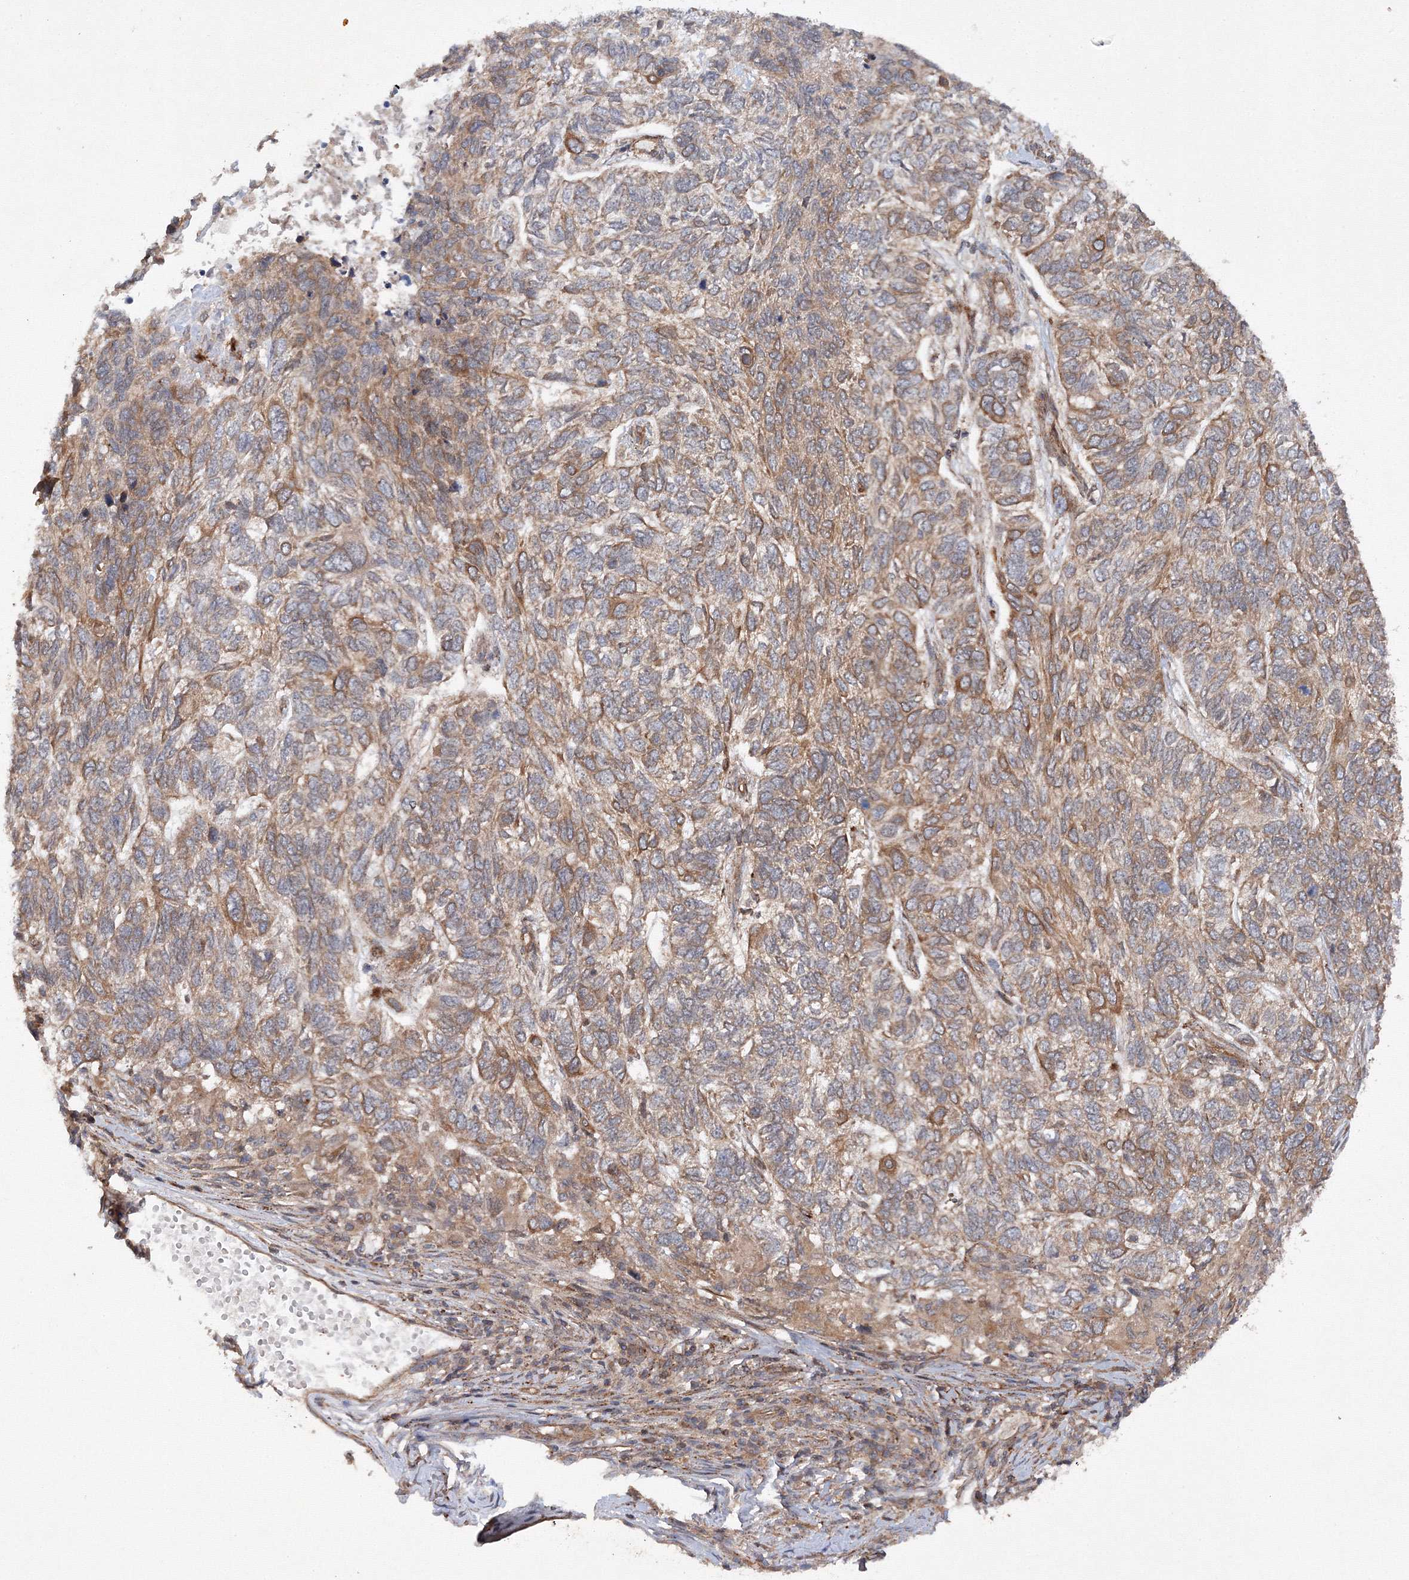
{"staining": {"intensity": "moderate", "quantity": "25%-75%", "location": "cytoplasmic/membranous"}, "tissue": "skin cancer", "cell_type": "Tumor cells", "image_type": "cancer", "snomed": [{"axis": "morphology", "description": "Basal cell carcinoma"}, {"axis": "topography", "description": "Skin"}], "caption": "The image shows immunohistochemical staining of basal cell carcinoma (skin). There is moderate cytoplasmic/membranous staining is present in approximately 25%-75% of tumor cells. The staining was performed using DAB, with brown indicating positive protein expression. Nuclei are stained blue with hematoxylin.", "gene": "DCTD", "patient": {"sex": "female", "age": 65}}